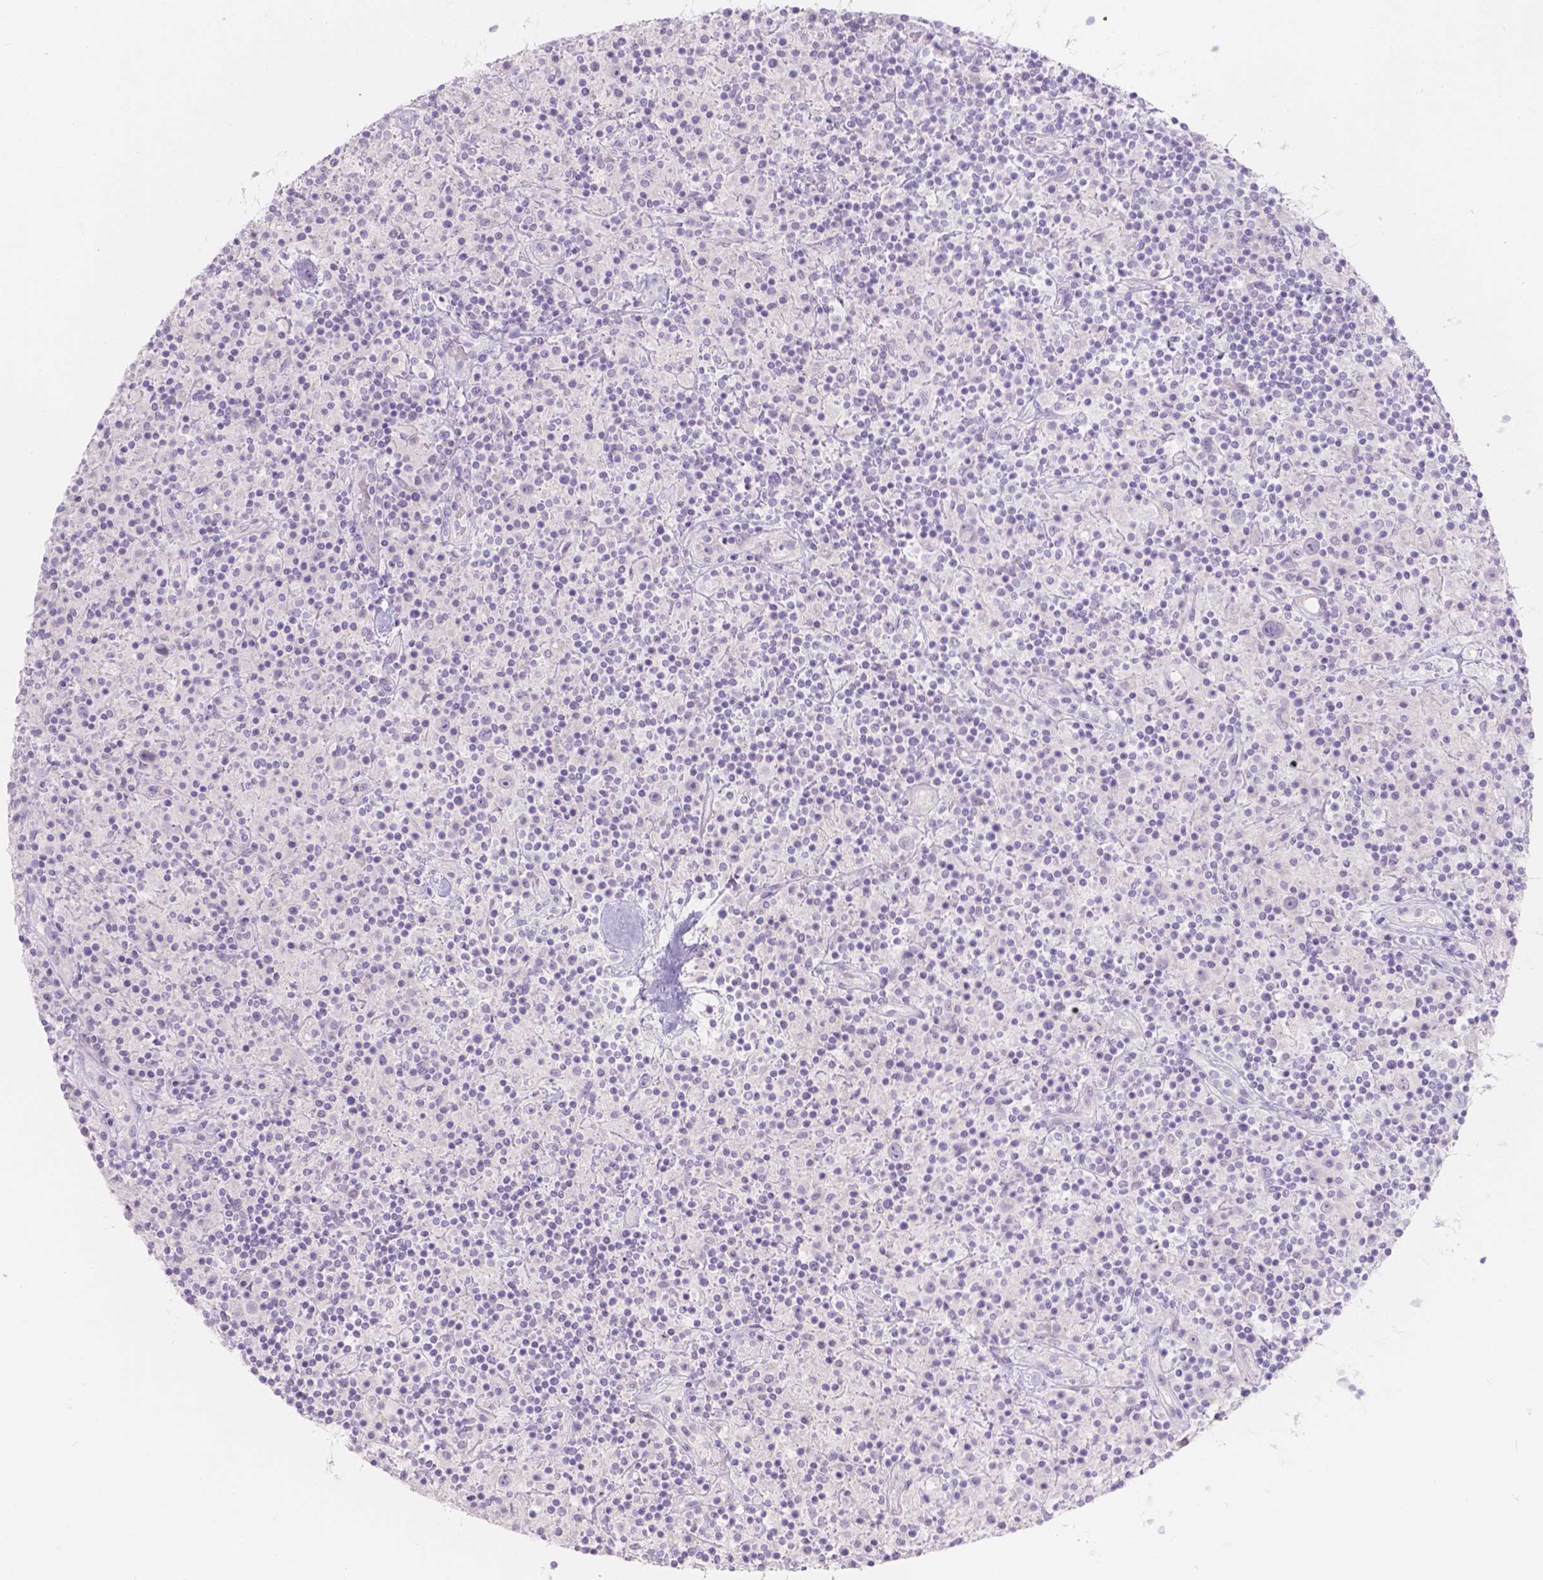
{"staining": {"intensity": "negative", "quantity": "none", "location": "none"}, "tissue": "lymphoma", "cell_type": "Tumor cells", "image_type": "cancer", "snomed": [{"axis": "morphology", "description": "Hodgkin's disease, NOS"}, {"axis": "topography", "description": "Lymph node"}], "caption": "Micrograph shows no protein expression in tumor cells of Hodgkin's disease tissue. Brightfield microscopy of immunohistochemistry (IHC) stained with DAB (brown) and hematoxylin (blue), captured at high magnification.", "gene": "HTN3", "patient": {"sex": "male", "age": 70}}